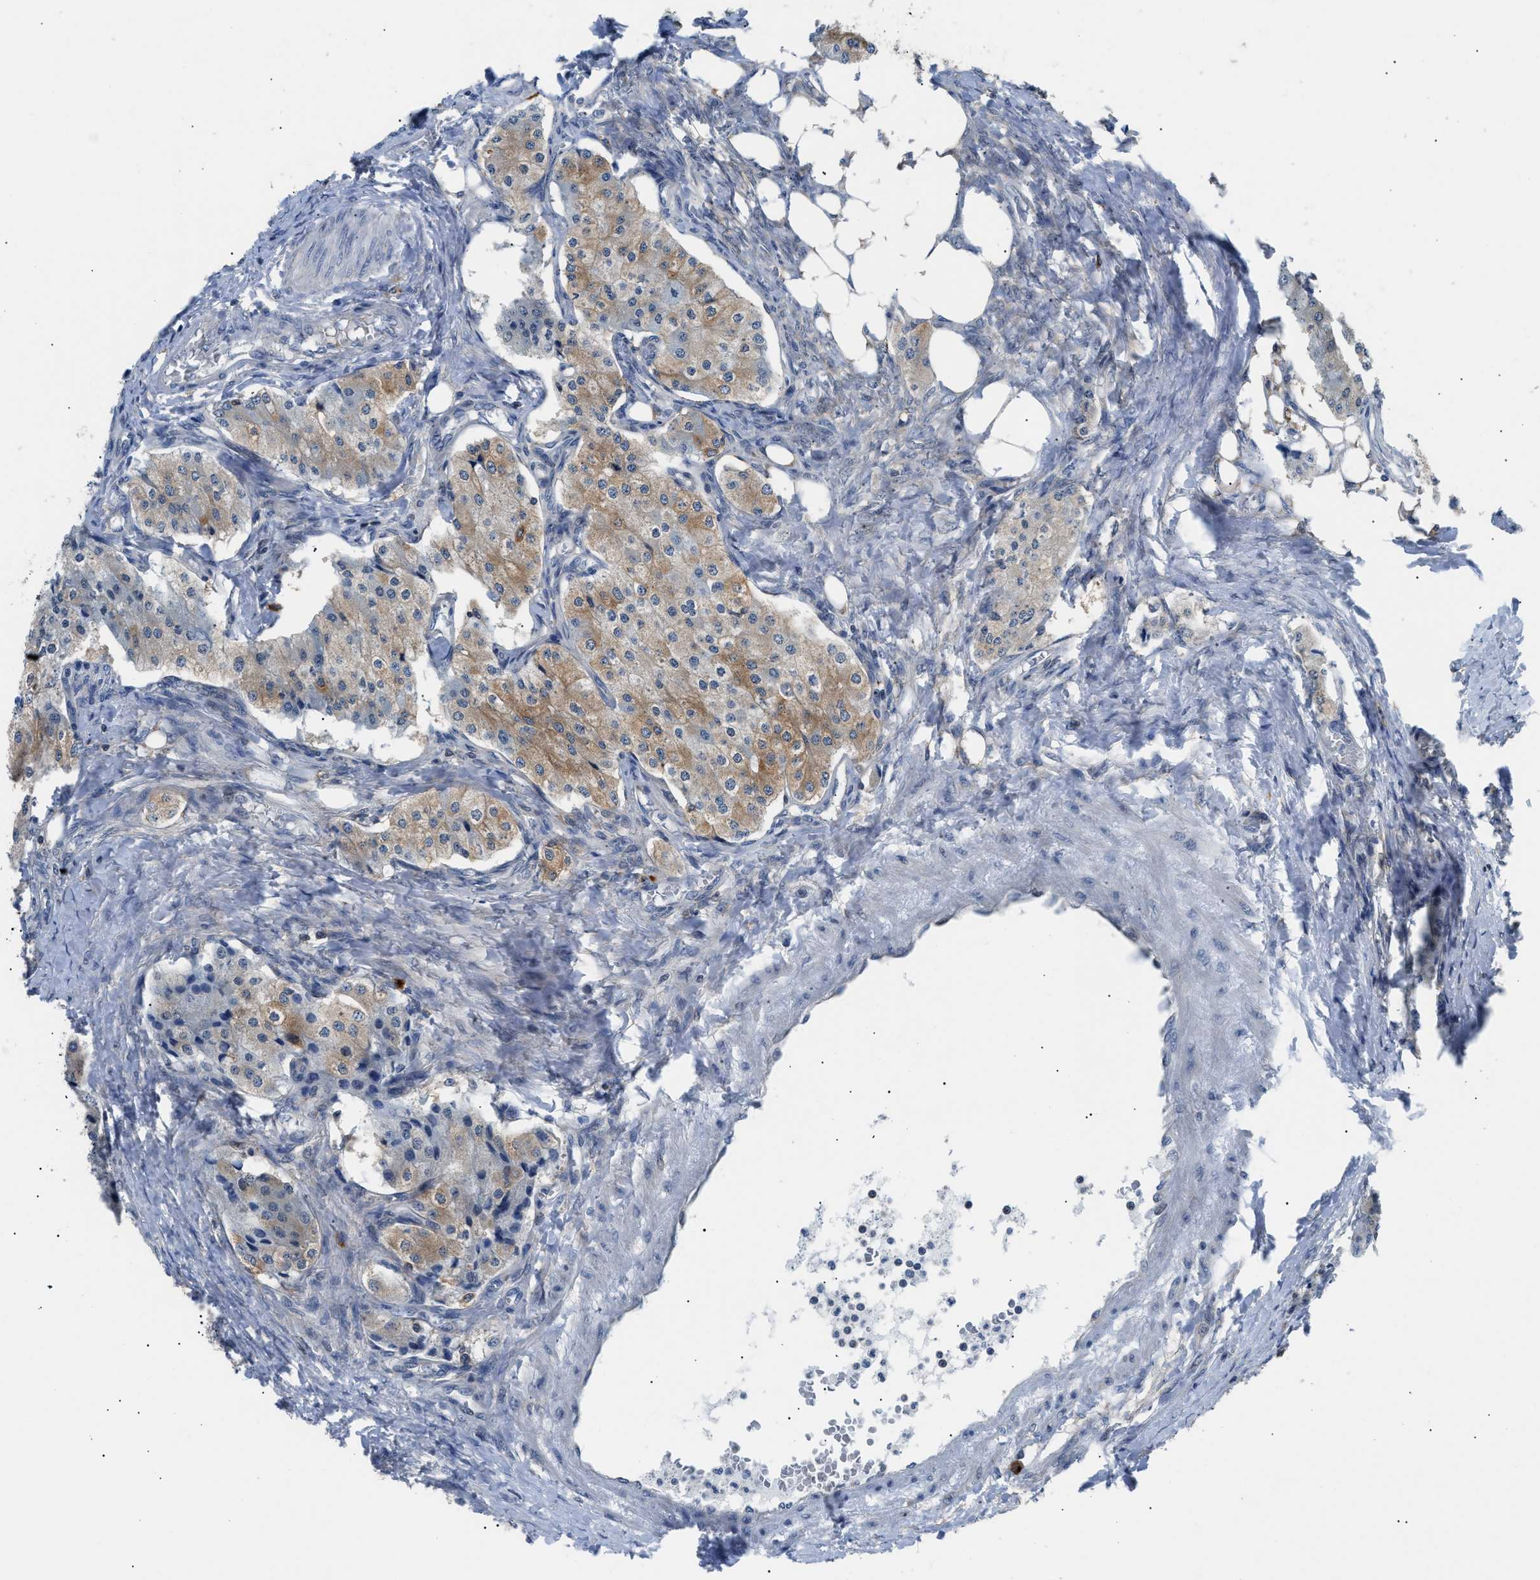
{"staining": {"intensity": "moderate", "quantity": "25%-75%", "location": "cytoplasmic/membranous"}, "tissue": "carcinoid", "cell_type": "Tumor cells", "image_type": "cancer", "snomed": [{"axis": "morphology", "description": "Carcinoid, malignant, NOS"}, {"axis": "topography", "description": "Colon"}], "caption": "DAB immunohistochemical staining of human carcinoid reveals moderate cytoplasmic/membranous protein positivity in approximately 25%-75% of tumor cells. The staining was performed using DAB (3,3'-diaminobenzidine) to visualize the protein expression in brown, while the nuclei were stained in blue with hematoxylin (Magnification: 20x).", "gene": "TMEM45B", "patient": {"sex": "female", "age": 52}}